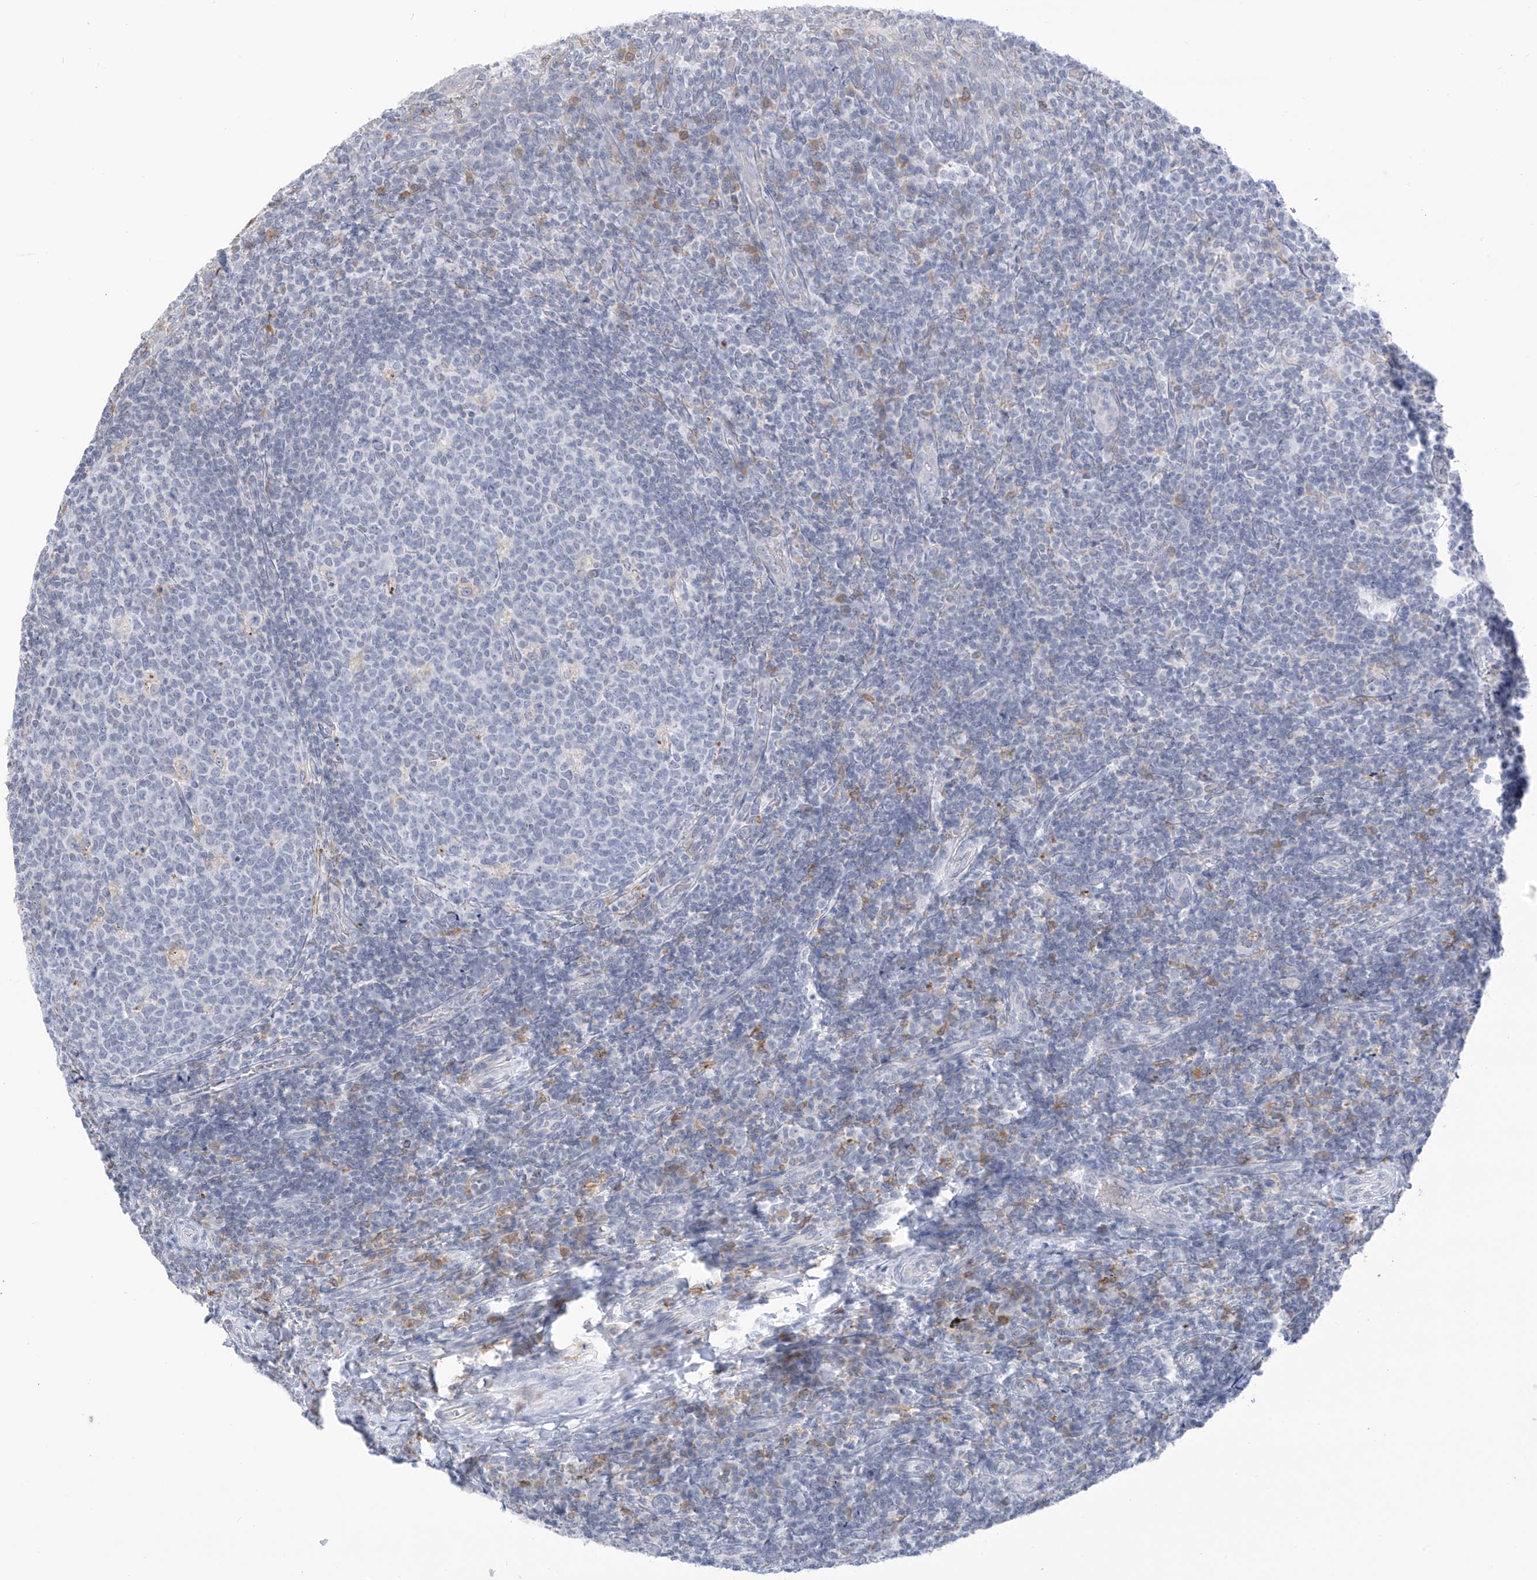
{"staining": {"intensity": "weak", "quantity": "<25%", "location": "cytoplasmic/membranous"}, "tissue": "tonsil", "cell_type": "Germinal center cells", "image_type": "normal", "snomed": [{"axis": "morphology", "description": "Normal tissue, NOS"}, {"axis": "topography", "description": "Tonsil"}], "caption": "An image of human tonsil is negative for staining in germinal center cells. (Immunohistochemistry, brightfield microscopy, high magnification).", "gene": "TBXAS1", "patient": {"sex": "female", "age": 19}}